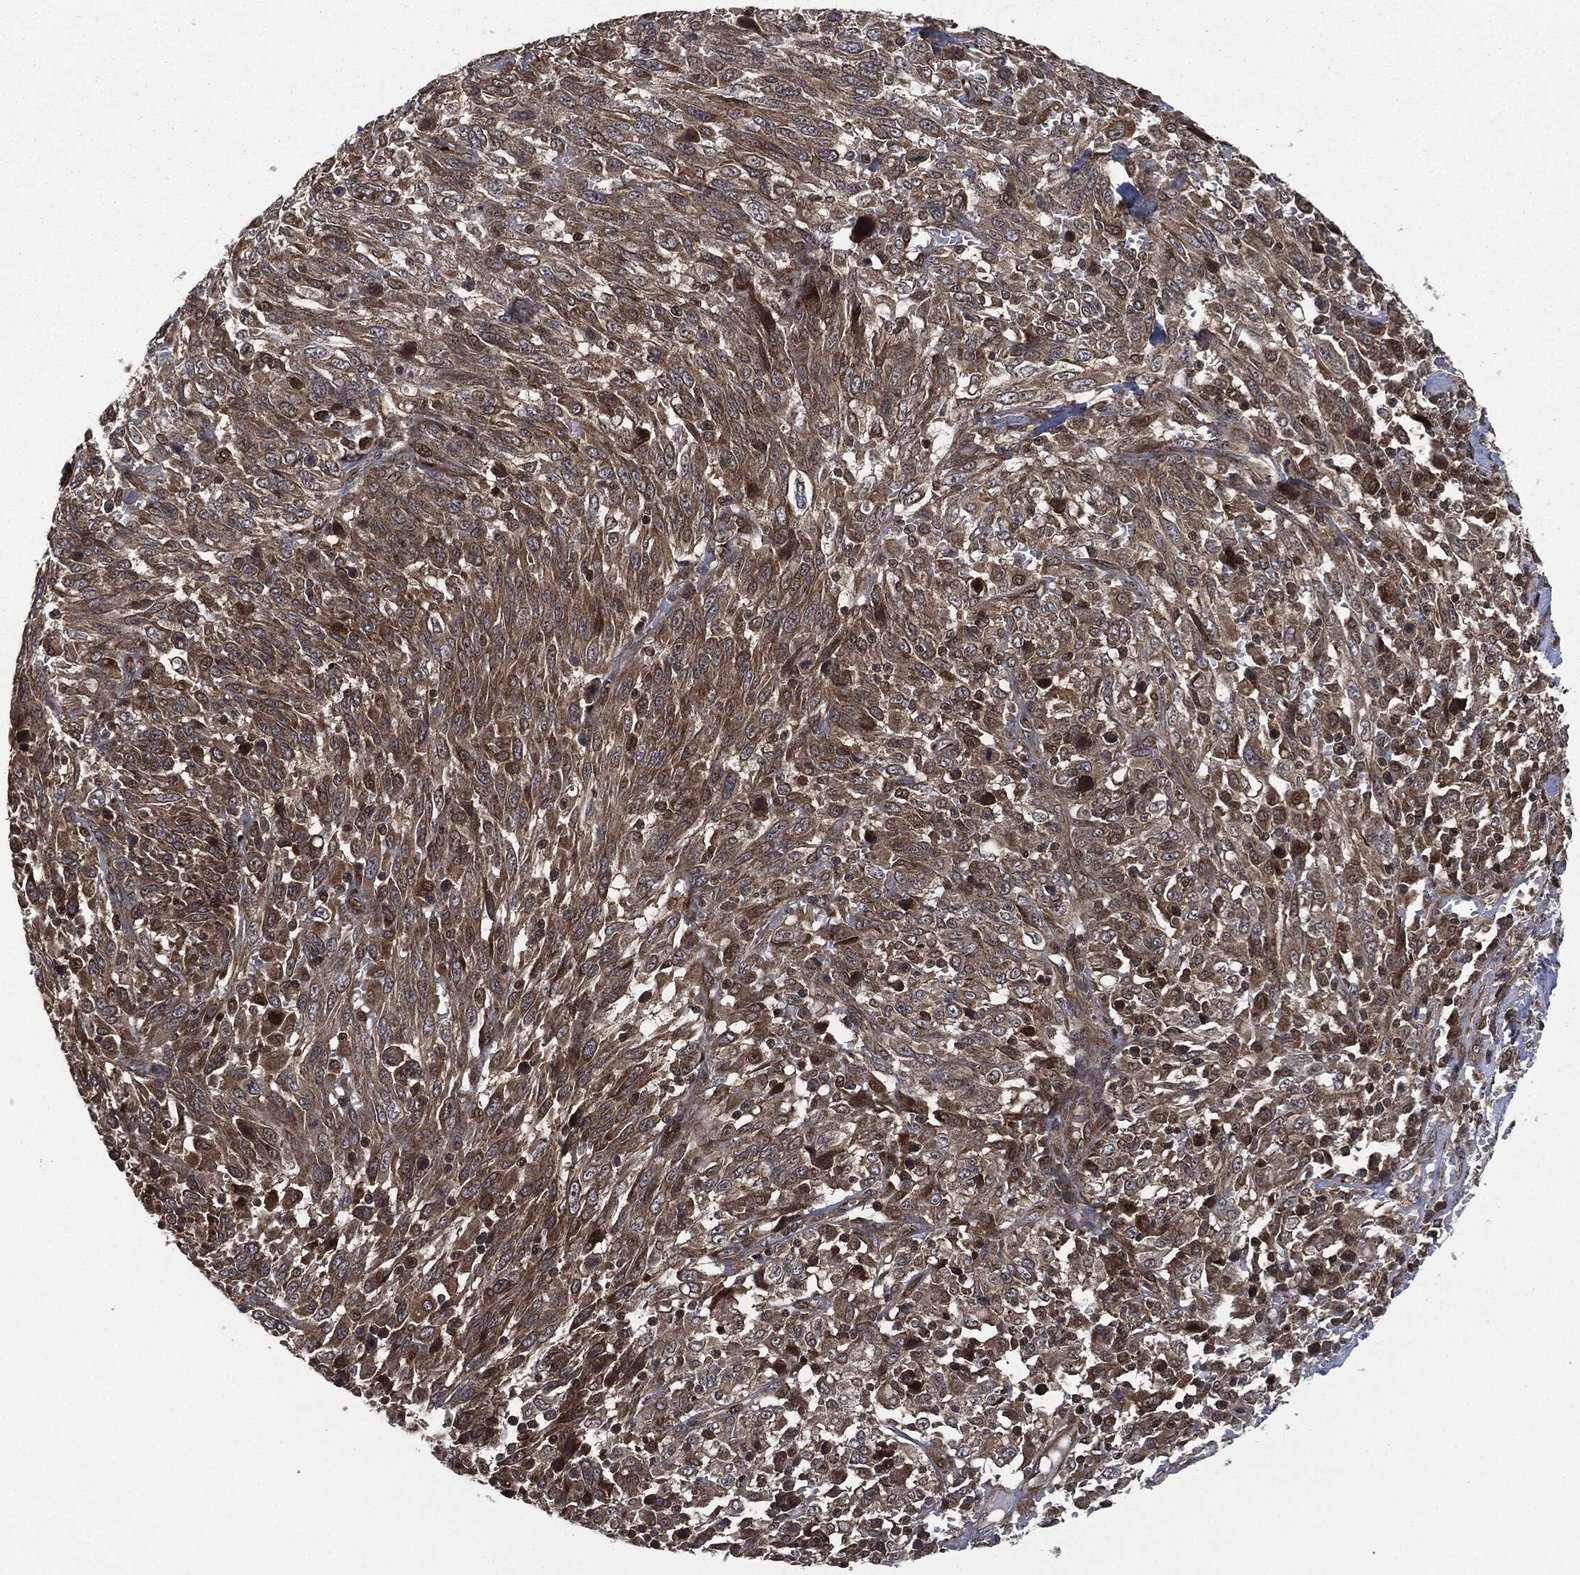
{"staining": {"intensity": "strong", "quantity": ">75%", "location": "cytoplasmic/membranous"}, "tissue": "melanoma", "cell_type": "Tumor cells", "image_type": "cancer", "snomed": [{"axis": "morphology", "description": "Malignant melanoma, NOS"}, {"axis": "topography", "description": "Skin"}], "caption": "IHC image of neoplastic tissue: malignant melanoma stained using IHC reveals high levels of strong protein expression localized specifically in the cytoplasmic/membranous of tumor cells, appearing as a cytoplasmic/membranous brown color.", "gene": "HRAS", "patient": {"sex": "female", "age": 91}}